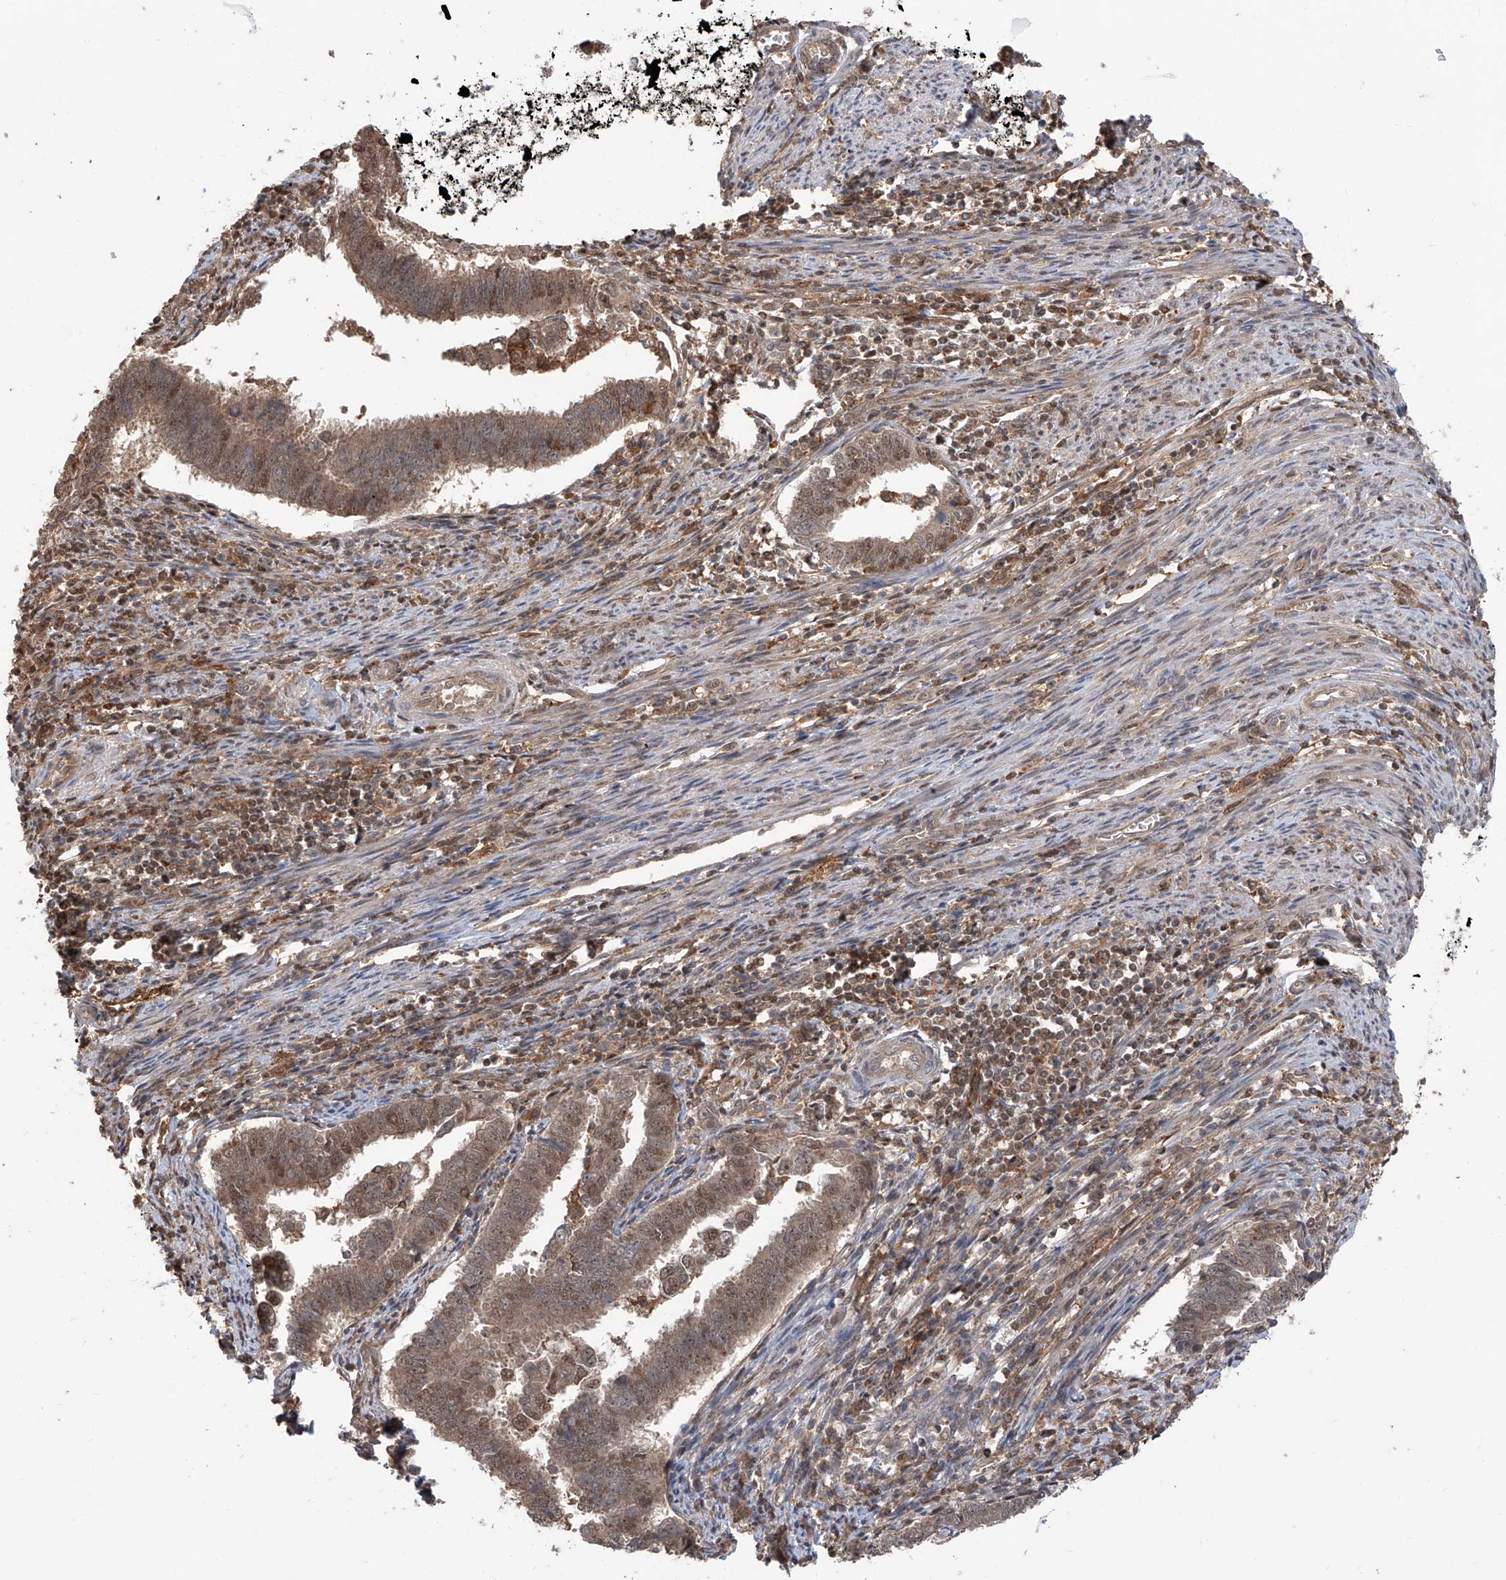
{"staining": {"intensity": "moderate", "quantity": ">75%", "location": "cytoplasmic/membranous,nuclear"}, "tissue": "endometrial cancer", "cell_type": "Tumor cells", "image_type": "cancer", "snomed": [{"axis": "morphology", "description": "Adenocarcinoma, NOS"}, {"axis": "topography", "description": "Endometrium"}], "caption": "Moderate cytoplasmic/membranous and nuclear staining for a protein is present in about >75% of tumor cells of adenocarcinoma (endometrial) using IHC.", "gene": "HOXC8", "patient": {"sex": "female", "age": 75}}